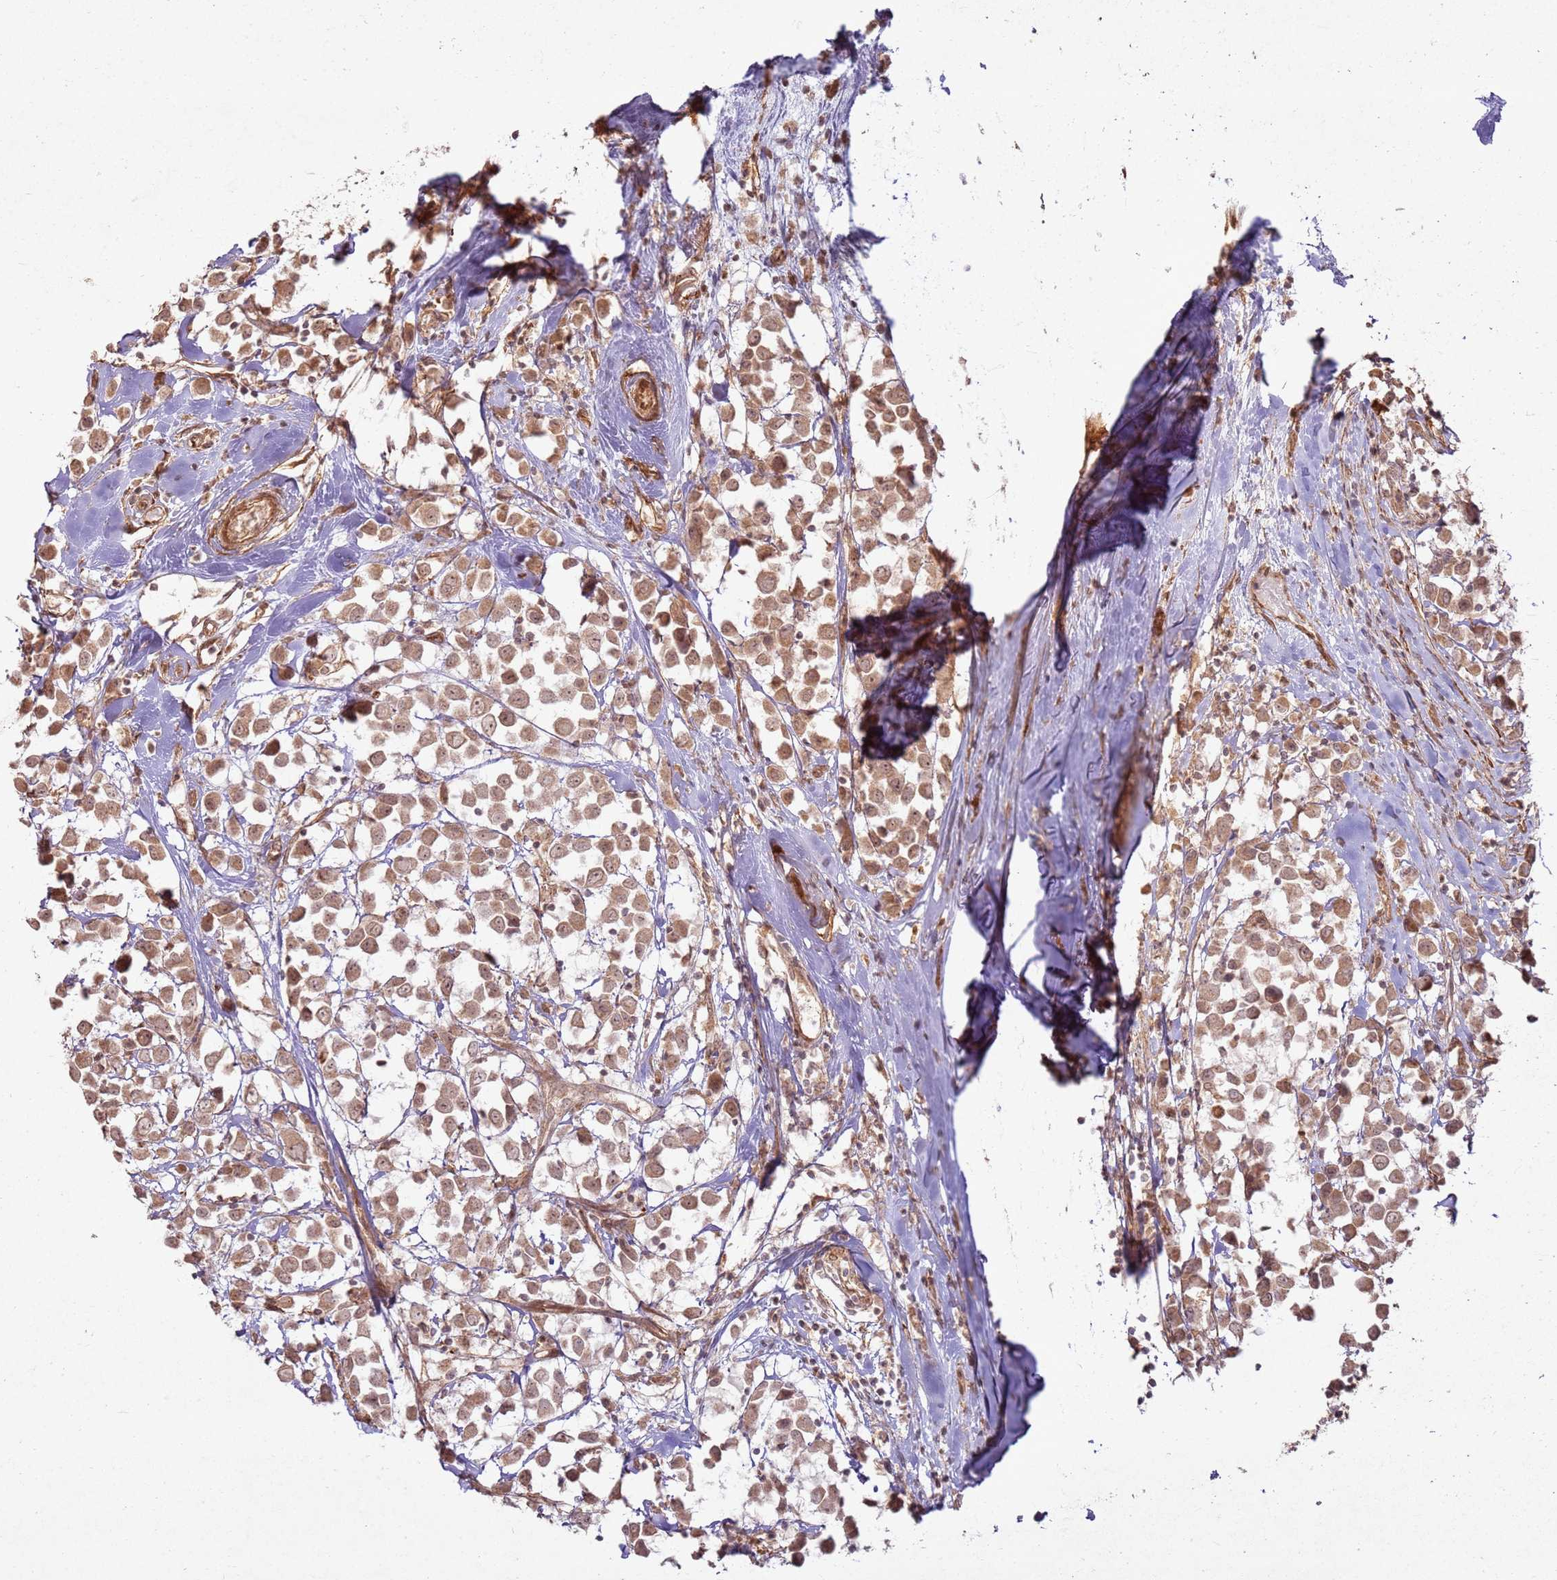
{"staining": {"intensity": "moderate", "quantity": ">75%", "location": "cytoplasmic/membranous,nuclear"}, "tissue": "breast cancer", "cell_type": "Tumor cells", "image_type": "cancer", "snomed": [{"axis": "morphology", "description": "Duct carcinoma"}, {"axis": "topography", "description": "Breast"}], "caption": "Protein expression analysis of human breast invasive ductal carcinoma reveals moderate cytoplasmic/membranous and nuclear staining in about >75% of tumor cells.", "gene": "ZNF623", "patient": {"sex": "female", "age": 61}}